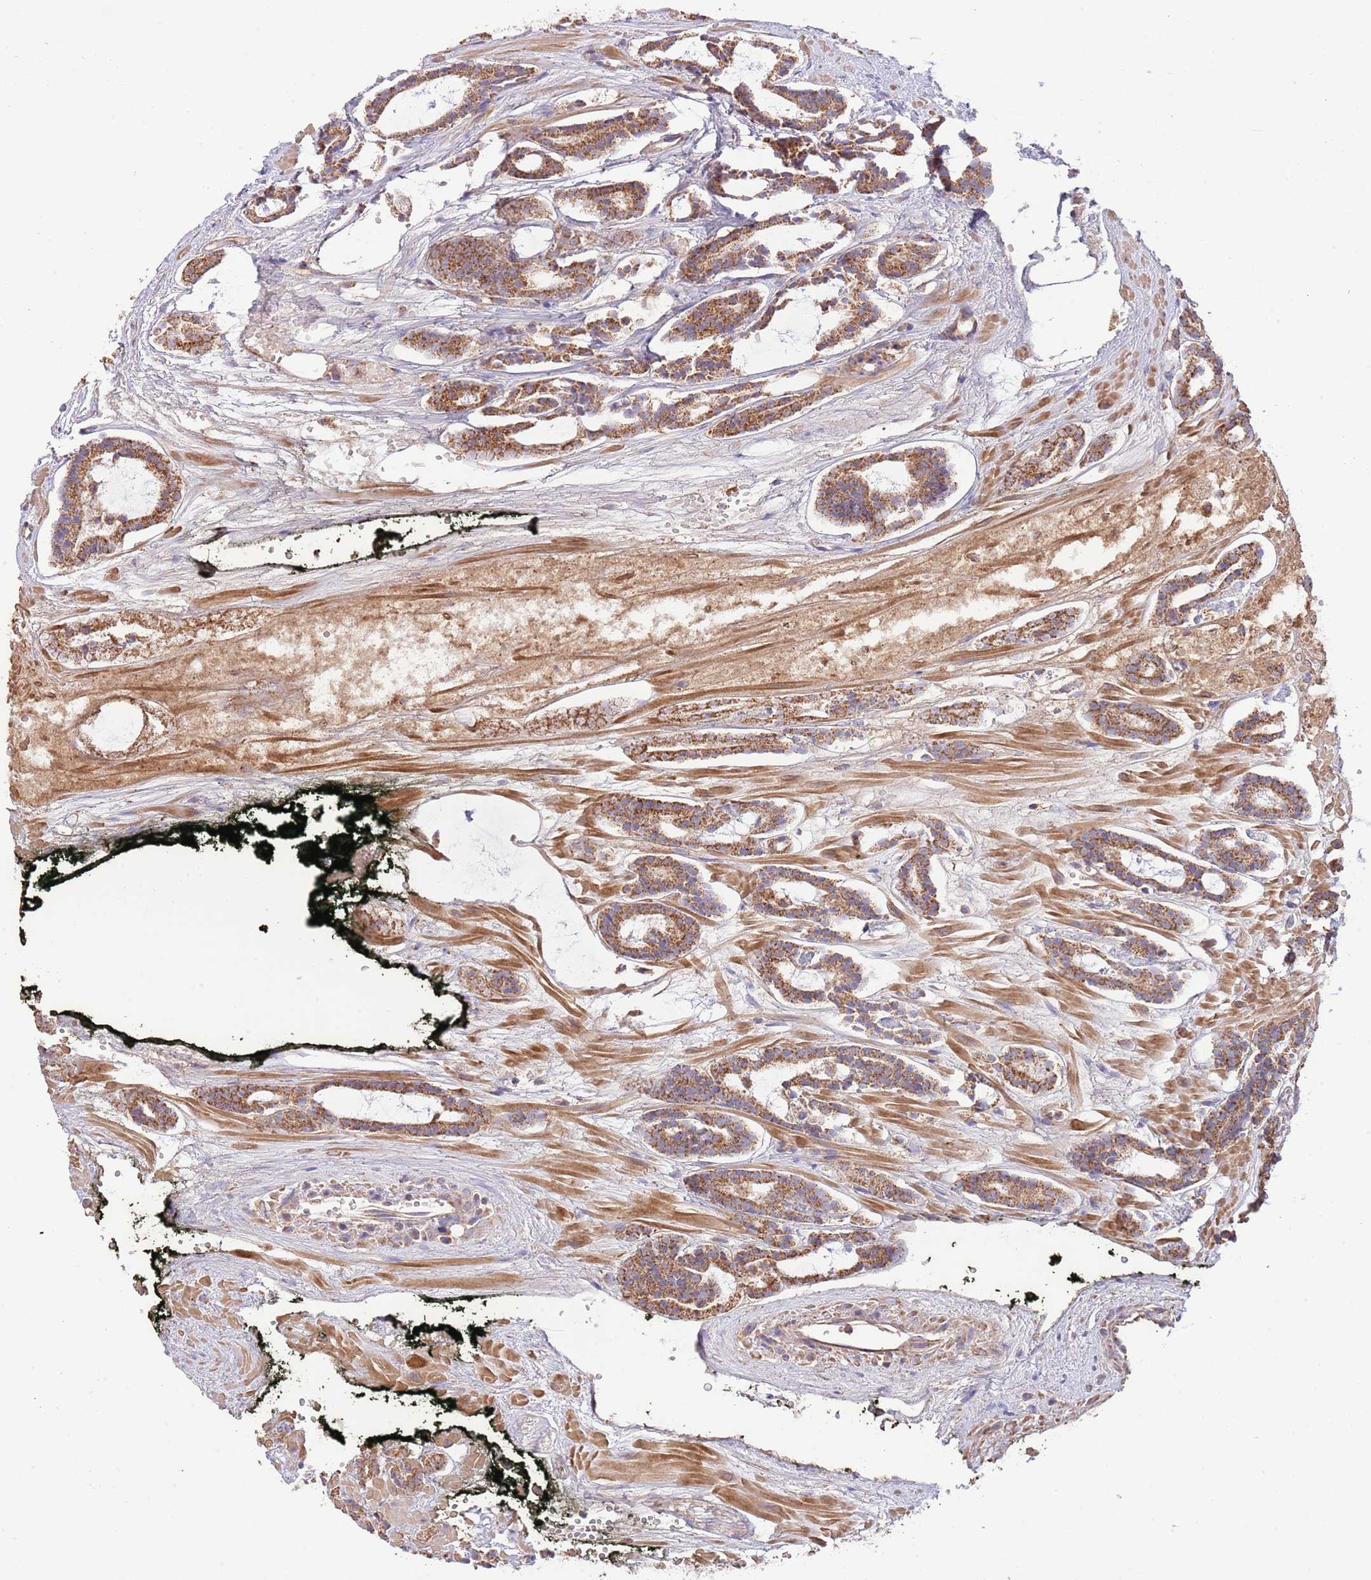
{"staining": {"intensity": "moderate", "quantity": ">75%", "location": "cytoplasmic/membranous"}, "tissue": "prostate cancer", "cell_type": "Tumor cells", "image_type": "cancer", "snomed": [{"axis": "morphology", "description": "Adenocarcinoma, High grade"}, {"axis": "topography", "description": "Prostate"}], "caption": "Protein staining displays moderate cytoplasmic/membranous expression in about >75% of tumor cells in high-grade adenocarcinoma (prostate).", "gene": "DNAJA3", "patient": {"sex": "male", "age": 71}}